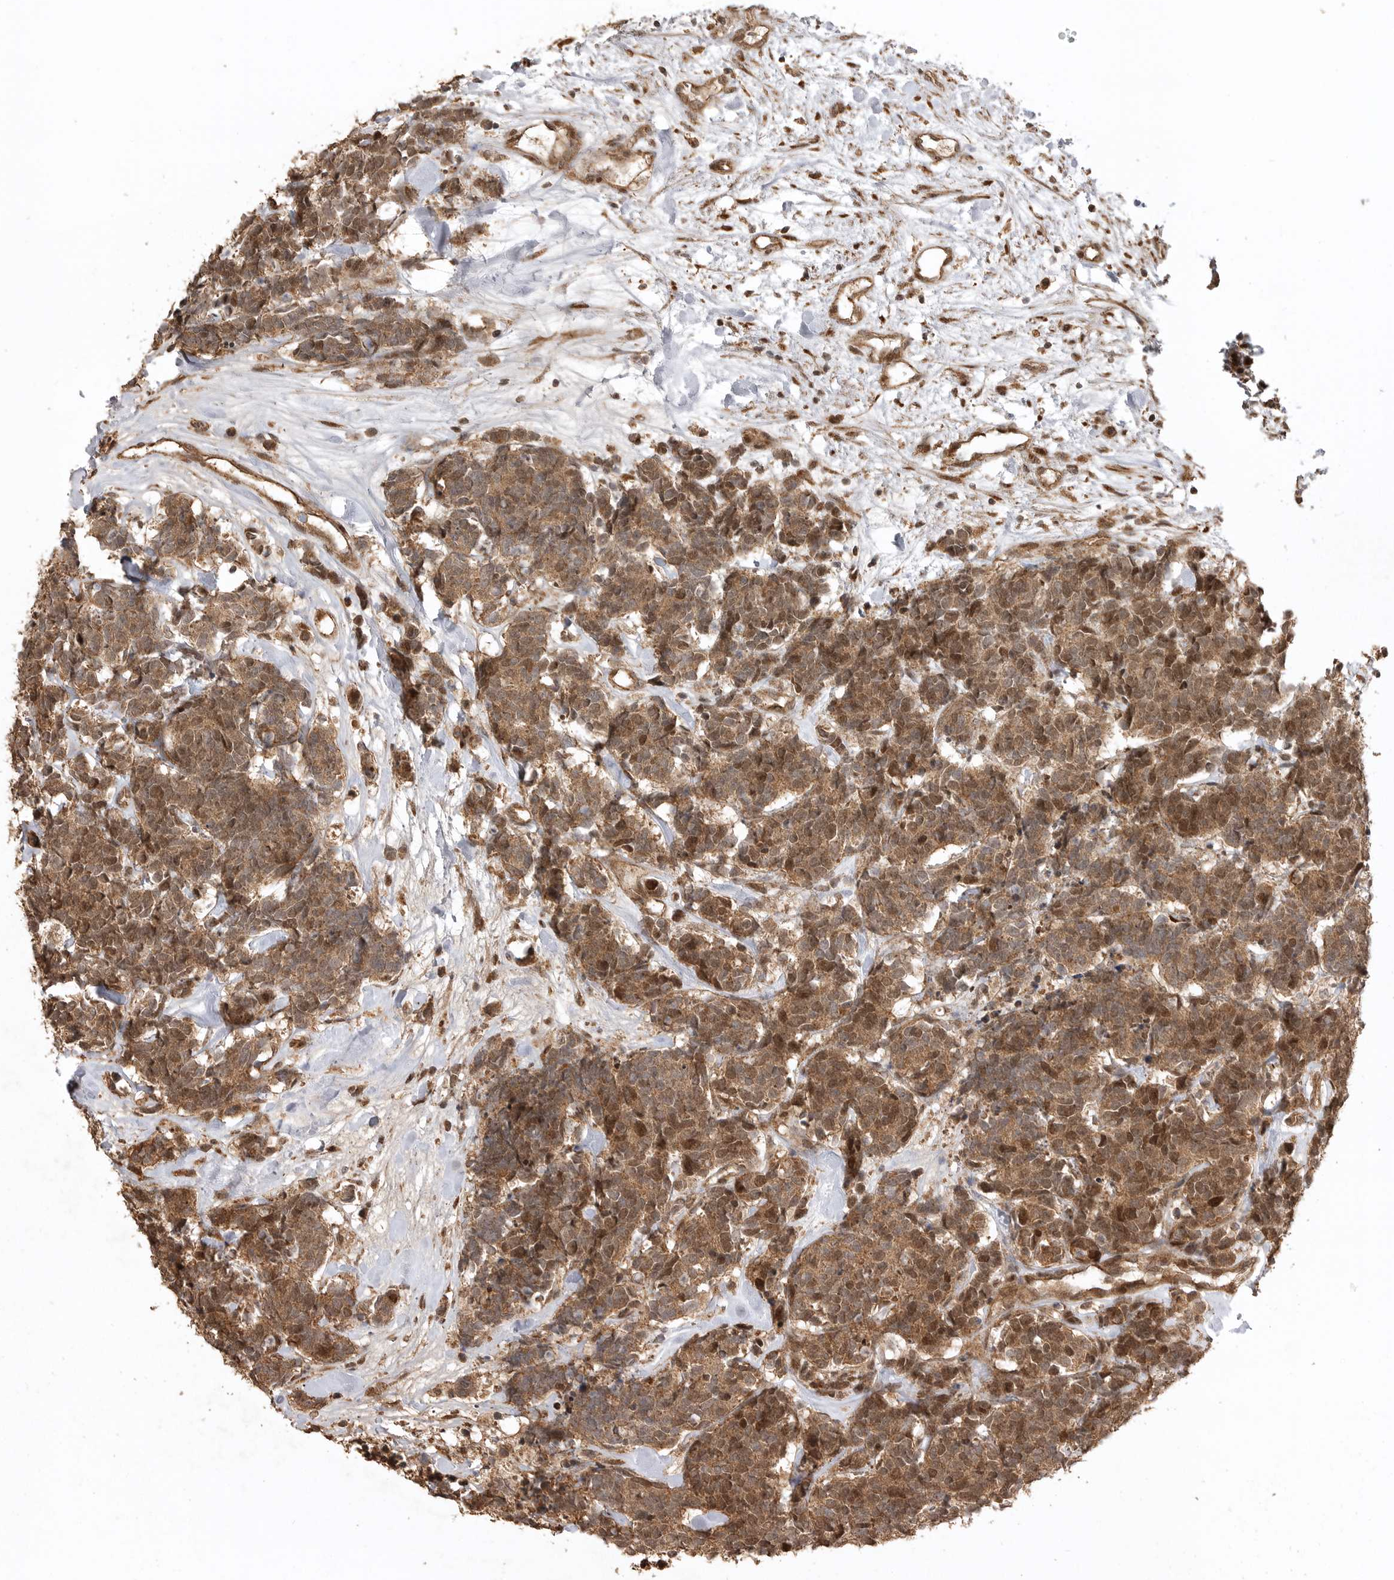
{"staining": {"intensity": "moderate", "quantity": ">75%", "location": "cytoplasmic/membranous,nuclear"}, "tissue": "carcinoid", "cell_type": "Tumor cells", "image_type": "cancer", "snomed": [{"axis": "morphology", "description": "Carcinoma, NOS"}, {"axis": "morphology", "description": "Carcinoid, malignant, NOS"}, {"axis": "topography", "description": "Urinary bladder"}], "caption": "The immunohistochemical stain shows moderate cytoplasmic/membranous and nuclear expression in tumor cells of carcinoid tissue. (brown staining indicates protein expression, while blue staining denotes nuclei).", "gene": "BOC", "patient": {"sex": "male", "age": 57}}